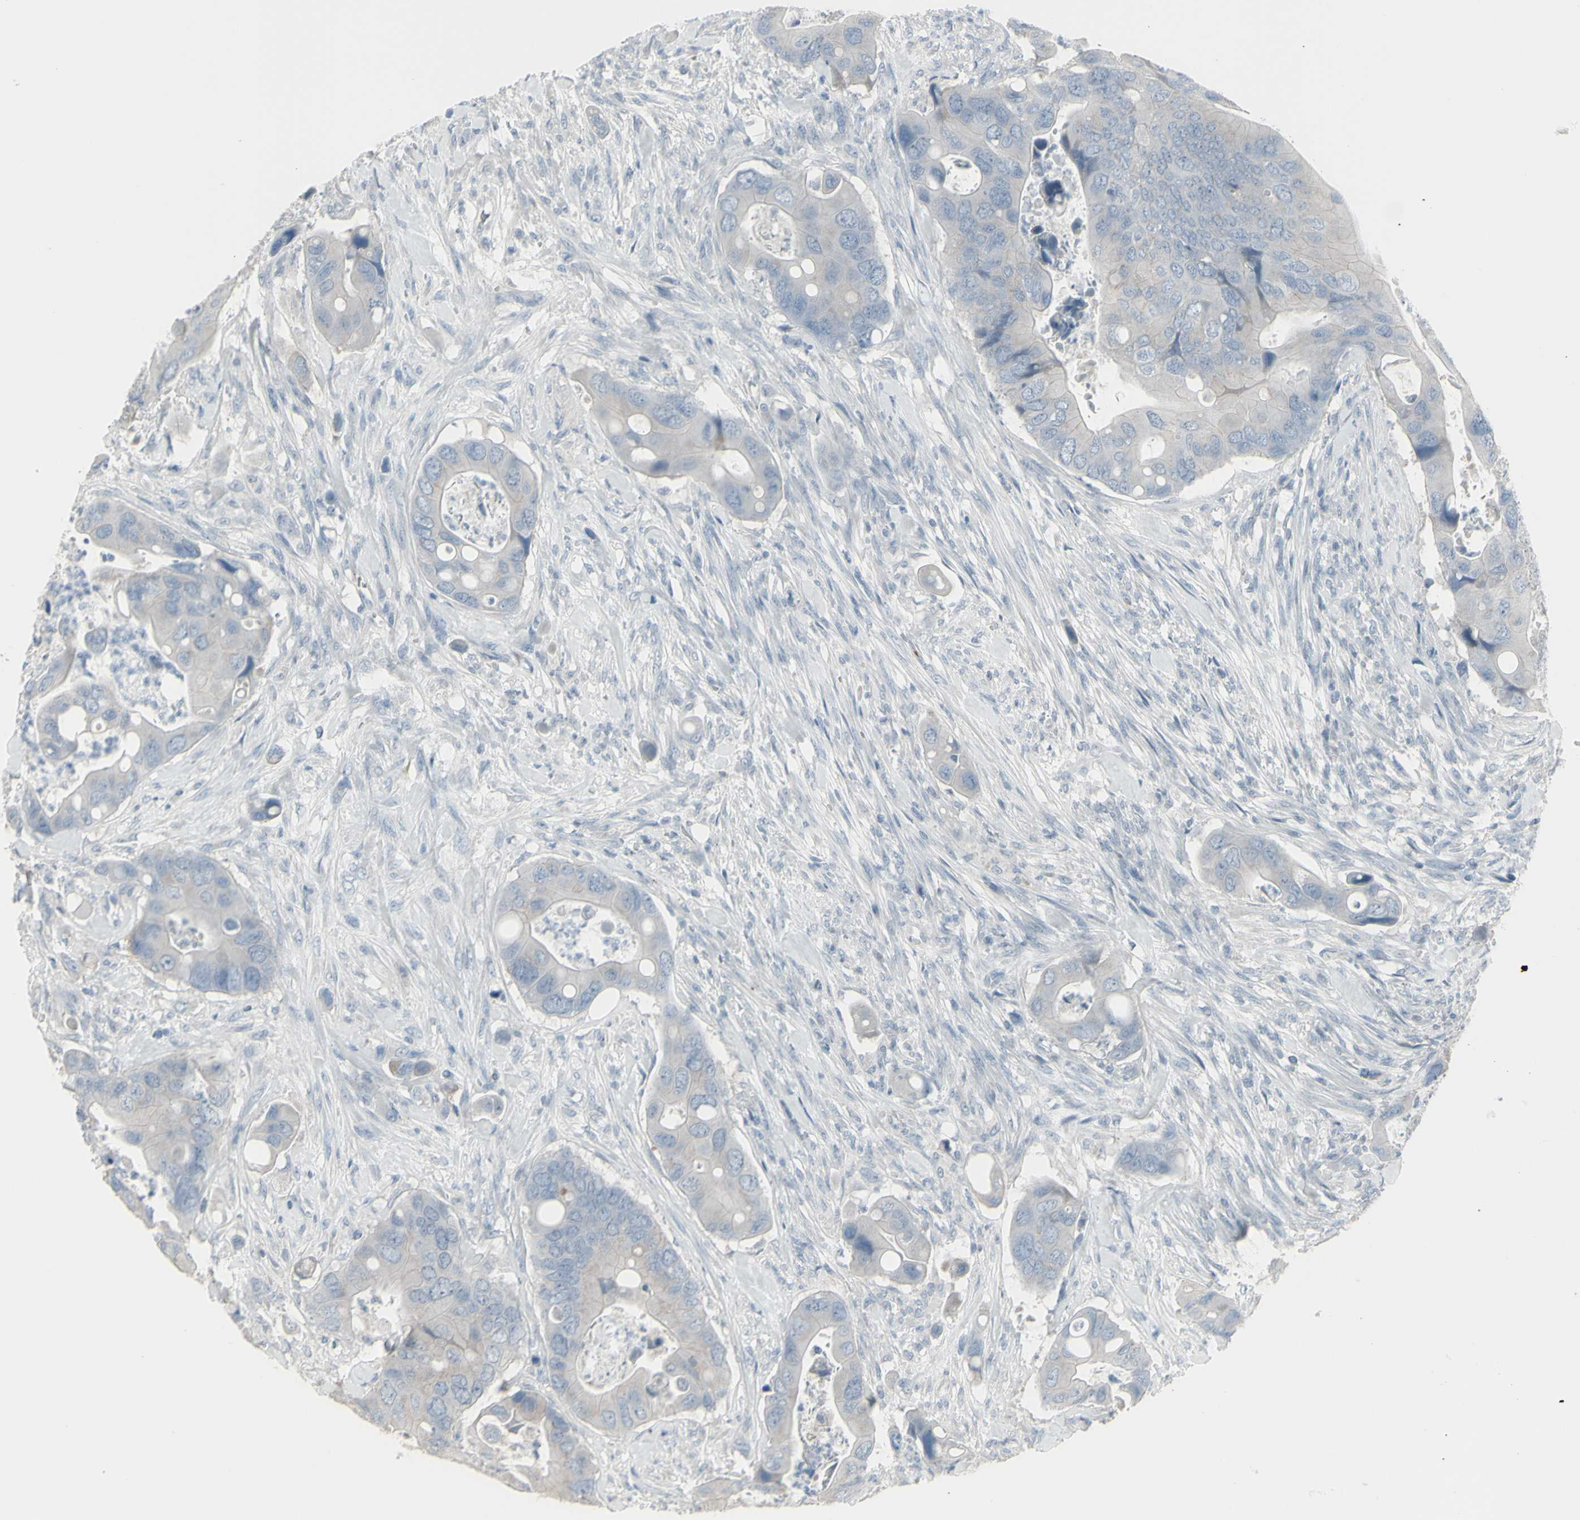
{"staining": {"intensity": "weak", "quantity": "<25%", "location": "cytoplasmic/membranous"}, "tissue": "colorectal cancer", "cell_type": "Tumor cells", "image_type": "cancer", "snomed": [{"axis": "morphology", "description": "Adenocarcinoma, NOS"}, {"axis": "topography", "description": "Rectum"}], "caption": "This is a photomicrograph of immunohistochemistry staining of colorectal adenocarcinoma, which shows no expression in tumor cells. (DAB immunohistochemistry (IHC) visualized using brightfield microscopy, high magnification).", "gene": "CD79B", "patient": {"sex": "female", "age": 57}}